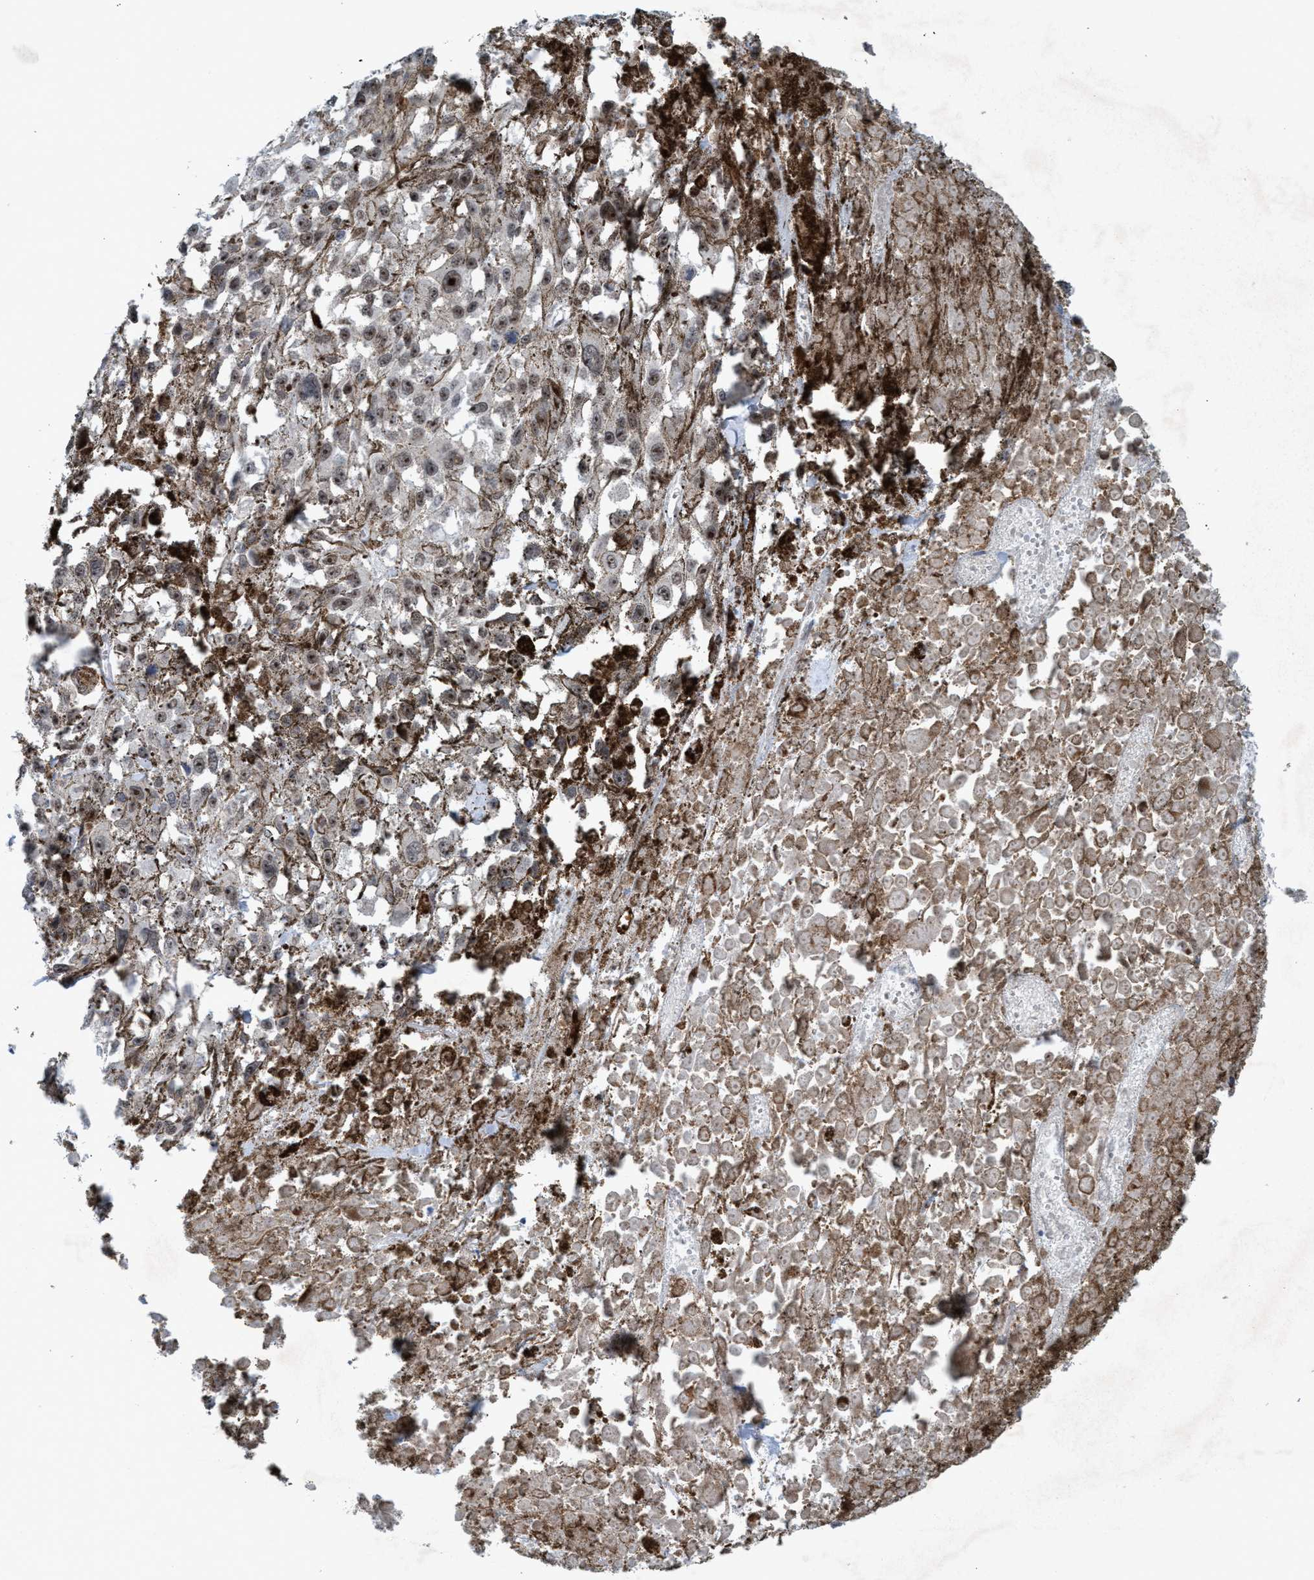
{"staining": {"intensity": "weak", "quantity": "25%-75%", "location": "nuclear"}, "tissue": "melanoma", "cell_type": "Tumor cells", "image_type": "cancer", "snomed": [{"axis": "morphology", "description": "Malignant melanoma, Metastatic site"}, {"axis": "topography", "description": "Lymph node"}], "caption": "Melanoma stained with a brown dye shows weak nuclear positive staining in approximately 25%-75% of tumor cells.", "gene": "CWC27", "patient": {"sex": "male", "age": 59}}